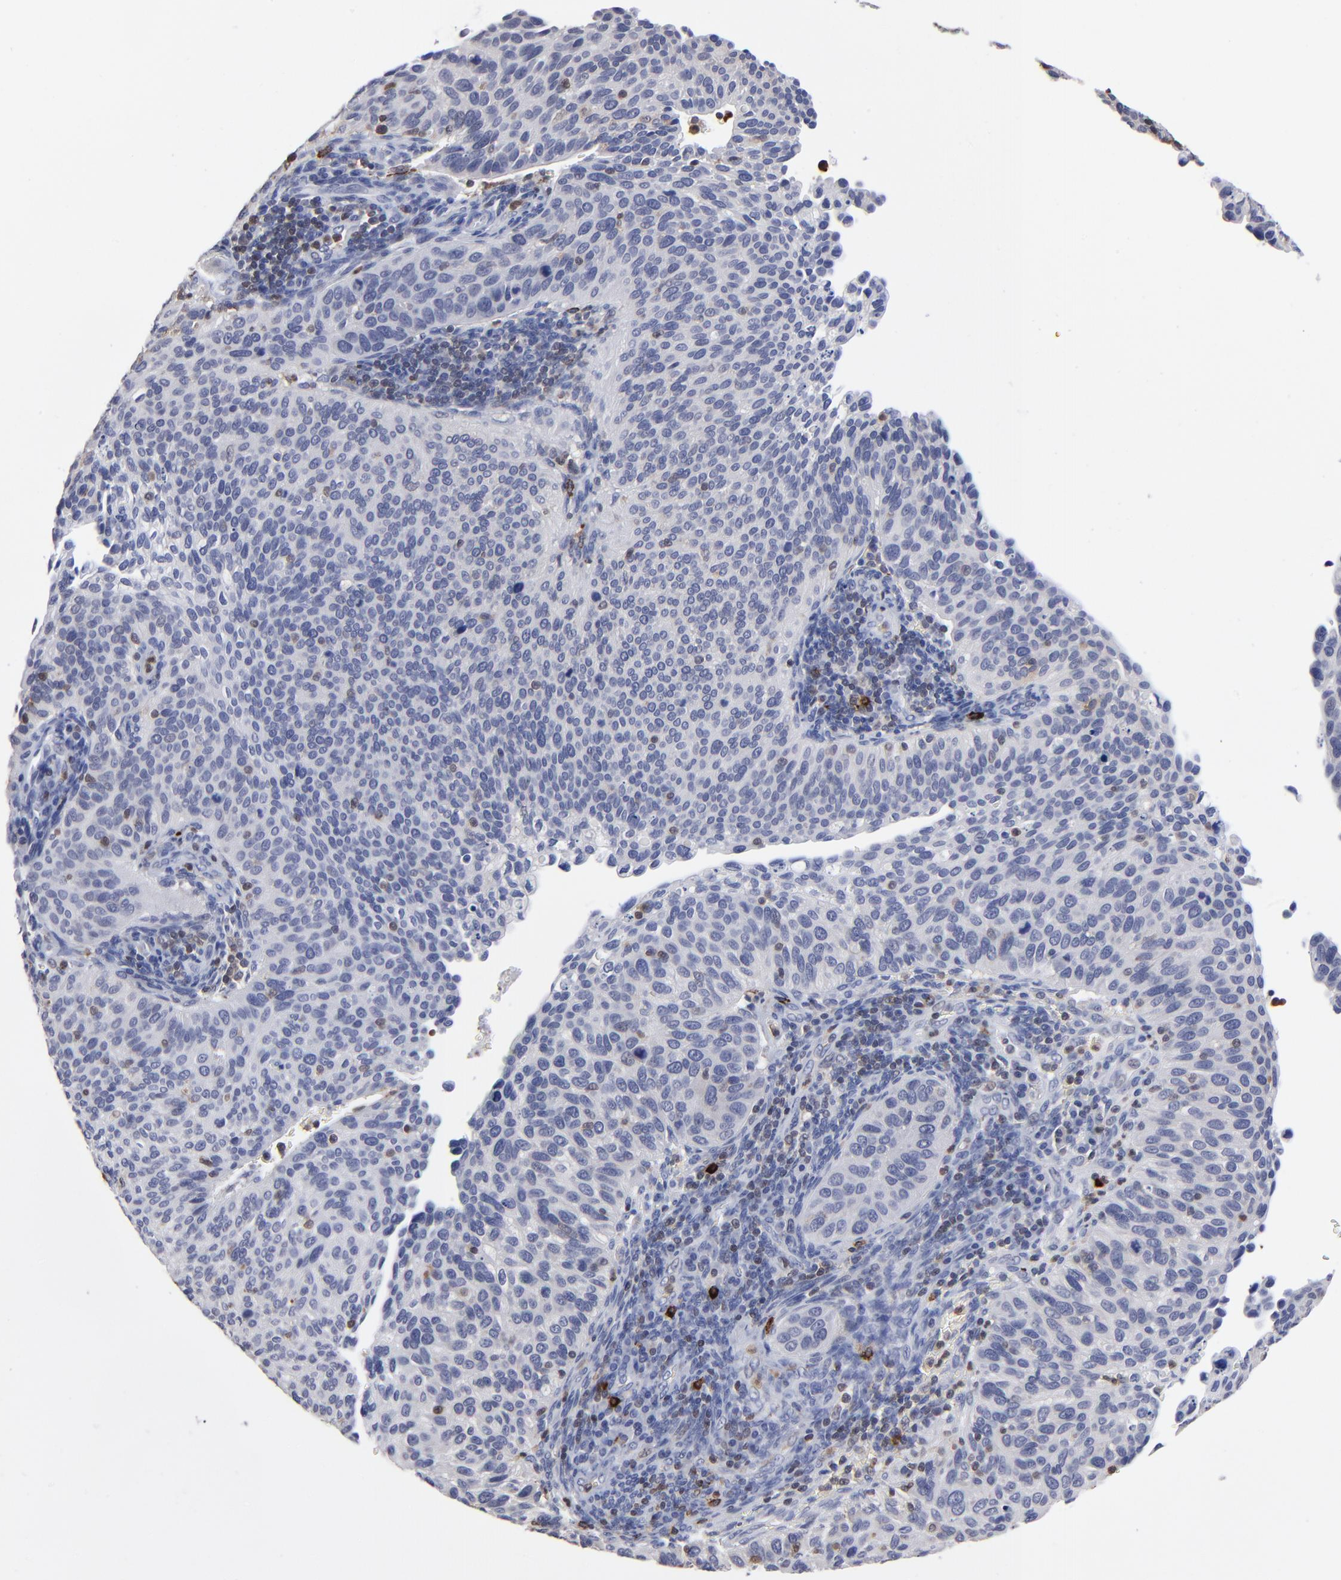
{"staining": {"intensity": "negative", "quantity": "none", "location": "none"}, "tissue": "cervical cancer", "cell_type": "Tumor cells", "image_type": "cancer", "snomed": [{"axis": "morphology", "description": "Adenocarcinoma, NOS"}, {"axis": "topography", "description": "Cervix"}], "caption": "An image of cervical cancer (adenocarcinoma) stained for a protein shows no brown staining in tumor cells.", "gene": "TBXT", "patient": {"sex": "female", "age": 29}}